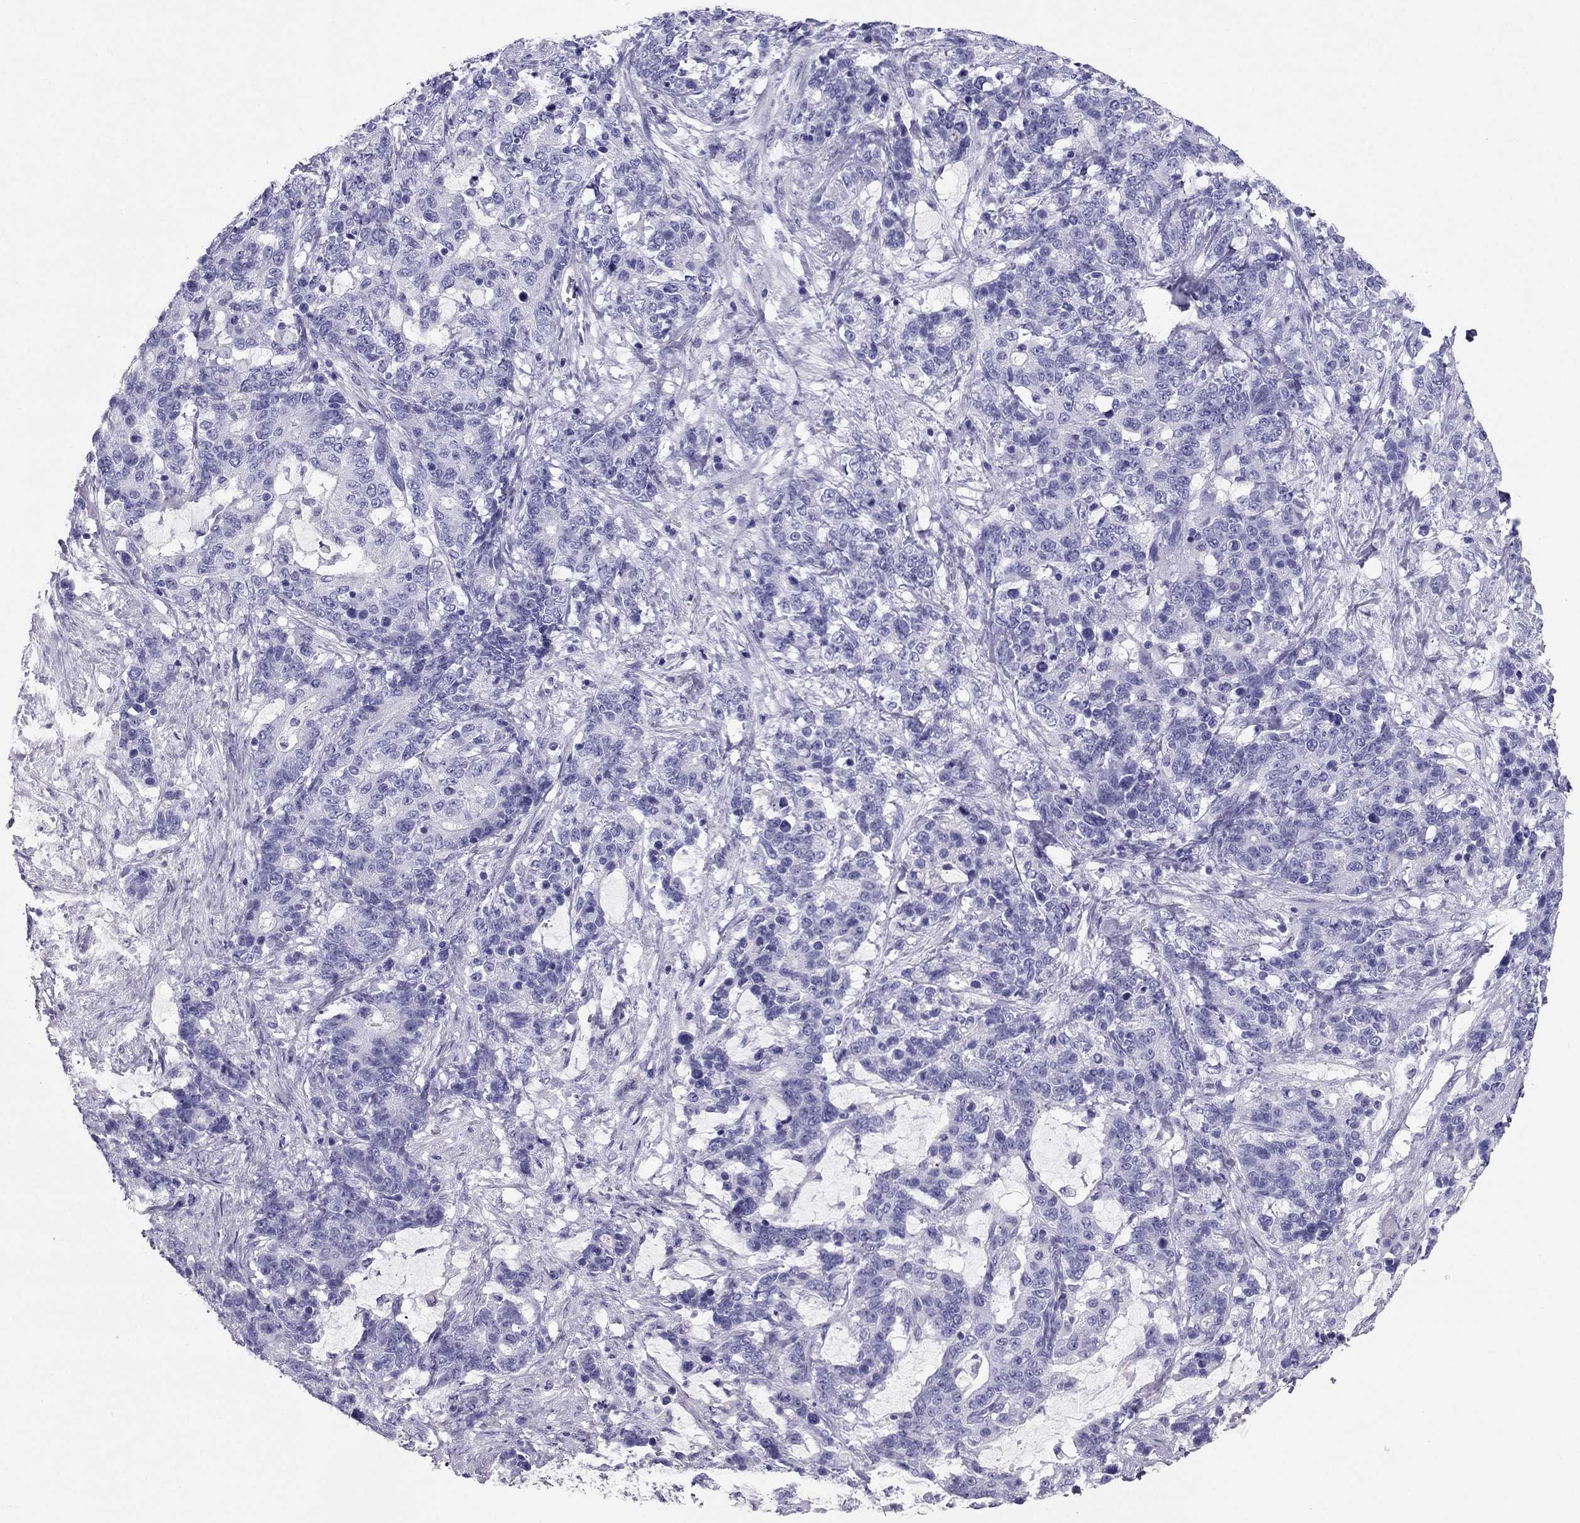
{"staining": {"intensity": "negative", "quantity": "none", "location": "none"}, "tissue": "stomach cancer", "cell_type": "Tumor cells", "image_type": "cancer", "snomed": [{"axis": "morphology", "description": "Normal tissue, NOS"}, {"axis": "morphology", "description": "Adenocarcinoma, NOS"}, {"axis": "topography", "description": "Stomach"}], "caption": "A high-resolution micrograph shows immunohistochemistry (IHC) staining of adenocarcinoma (stomach), which demonstrates no significant positivity in tumor cells. Nuclei are stained in blue.", "gene": "PDE6A", "patient": {"sex": "female", "age": 64}}